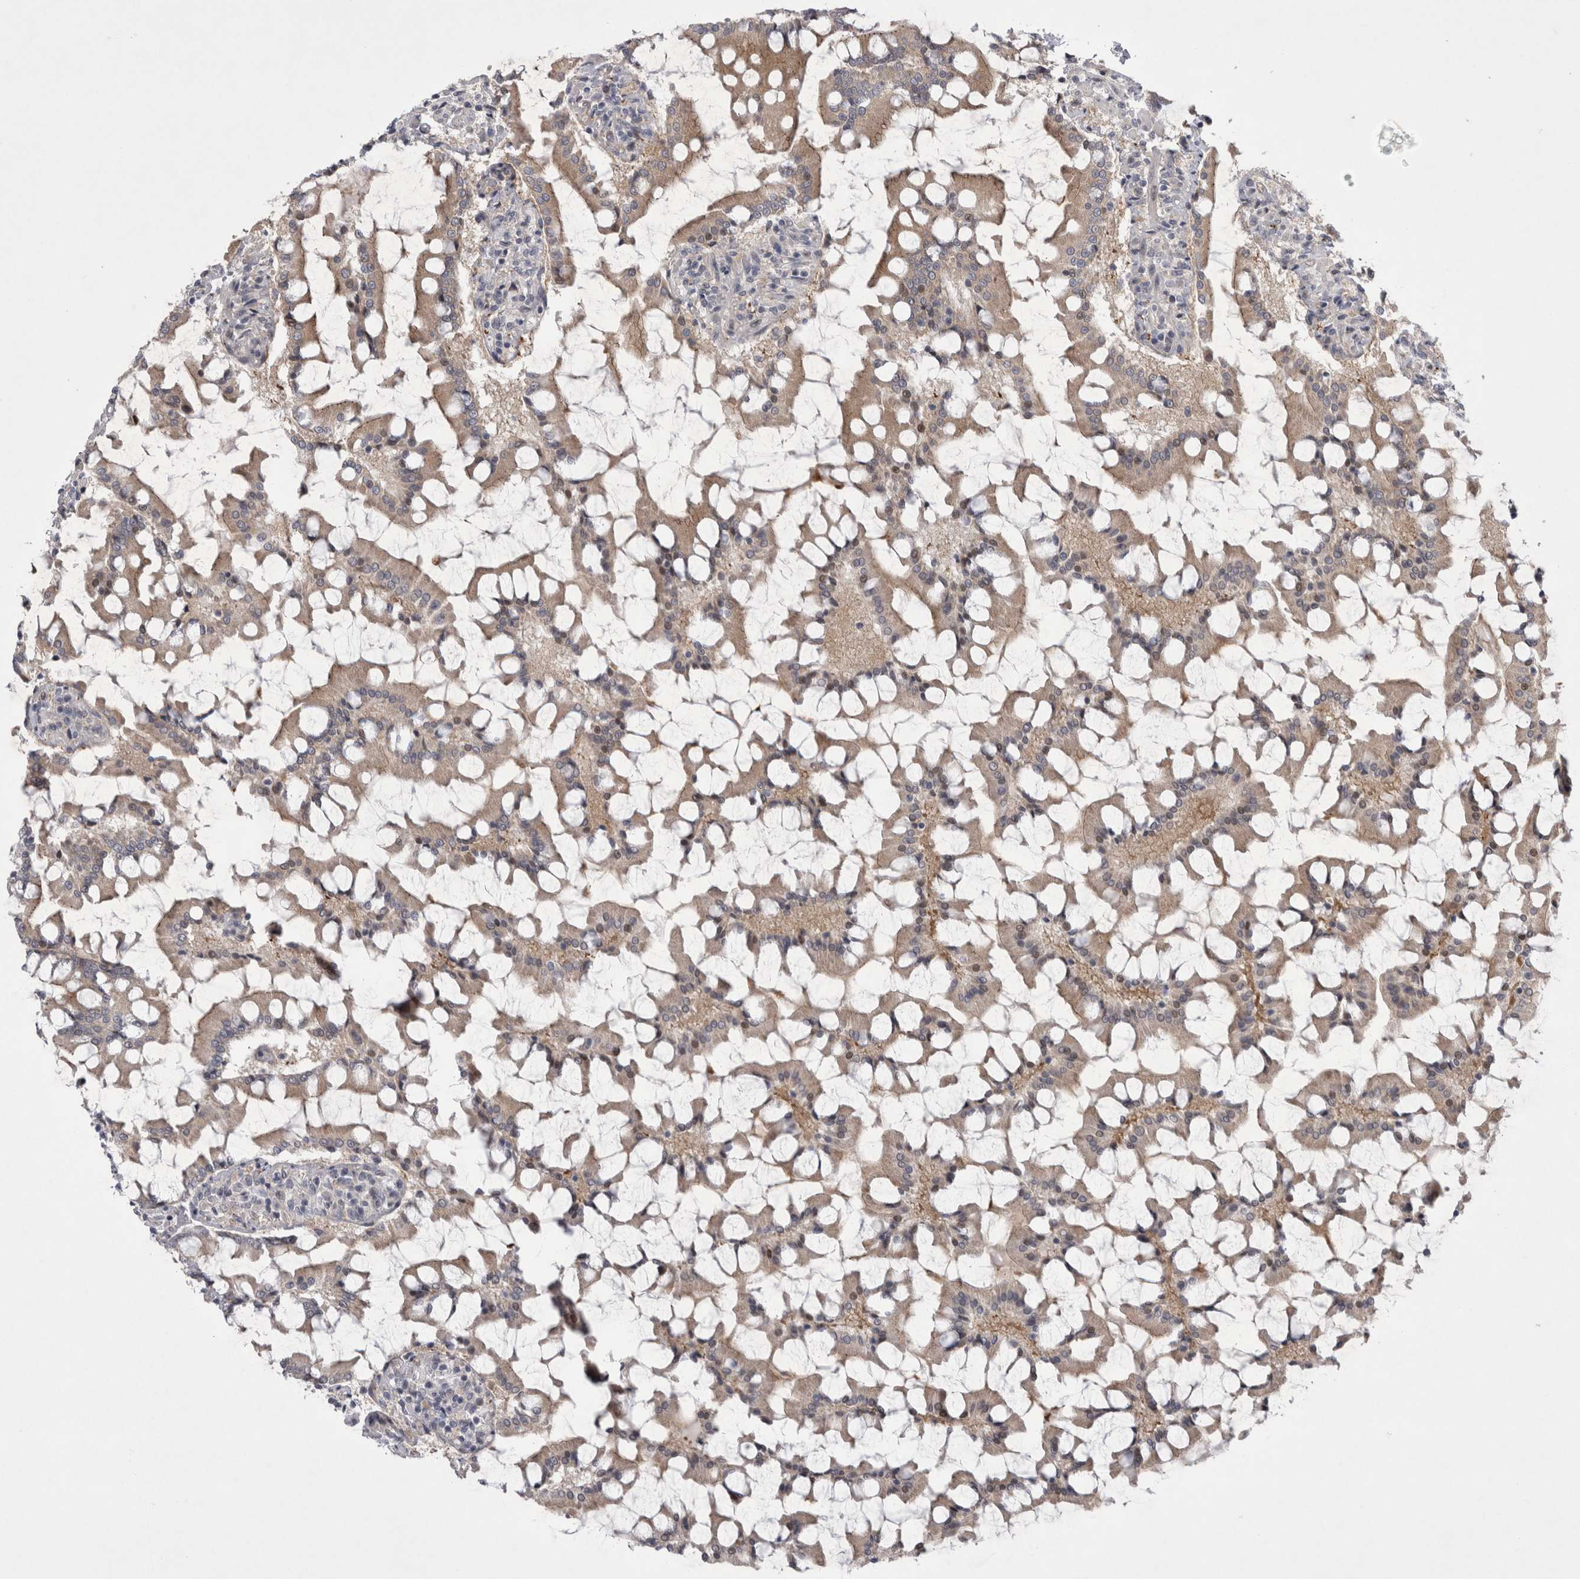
{"staining": {"intensity": "moderate", "quantity": ">75%", "location": "cytoplasmic/membranous"}, "tissue": "small intestine", "cell_type": "Glandular cells", "image_type": "normal", "snomed": [{"axis": "morphology", "description": "Normal tissue, NOS"}, {"axis": "topography", "description": "Small intestine"}], "caption": "The immunohistochemical stain shows moderate cytoplasmic/membranous expression in glandular cells of benign small intestine. Using DAB (3,3'-diaminobenzidine) (brown) and hematoxylin (blue) stains, captured at high magnification using brightfield microscopy.", "gene": "NENF", "patient": {"sex": "male", "age": 41}}